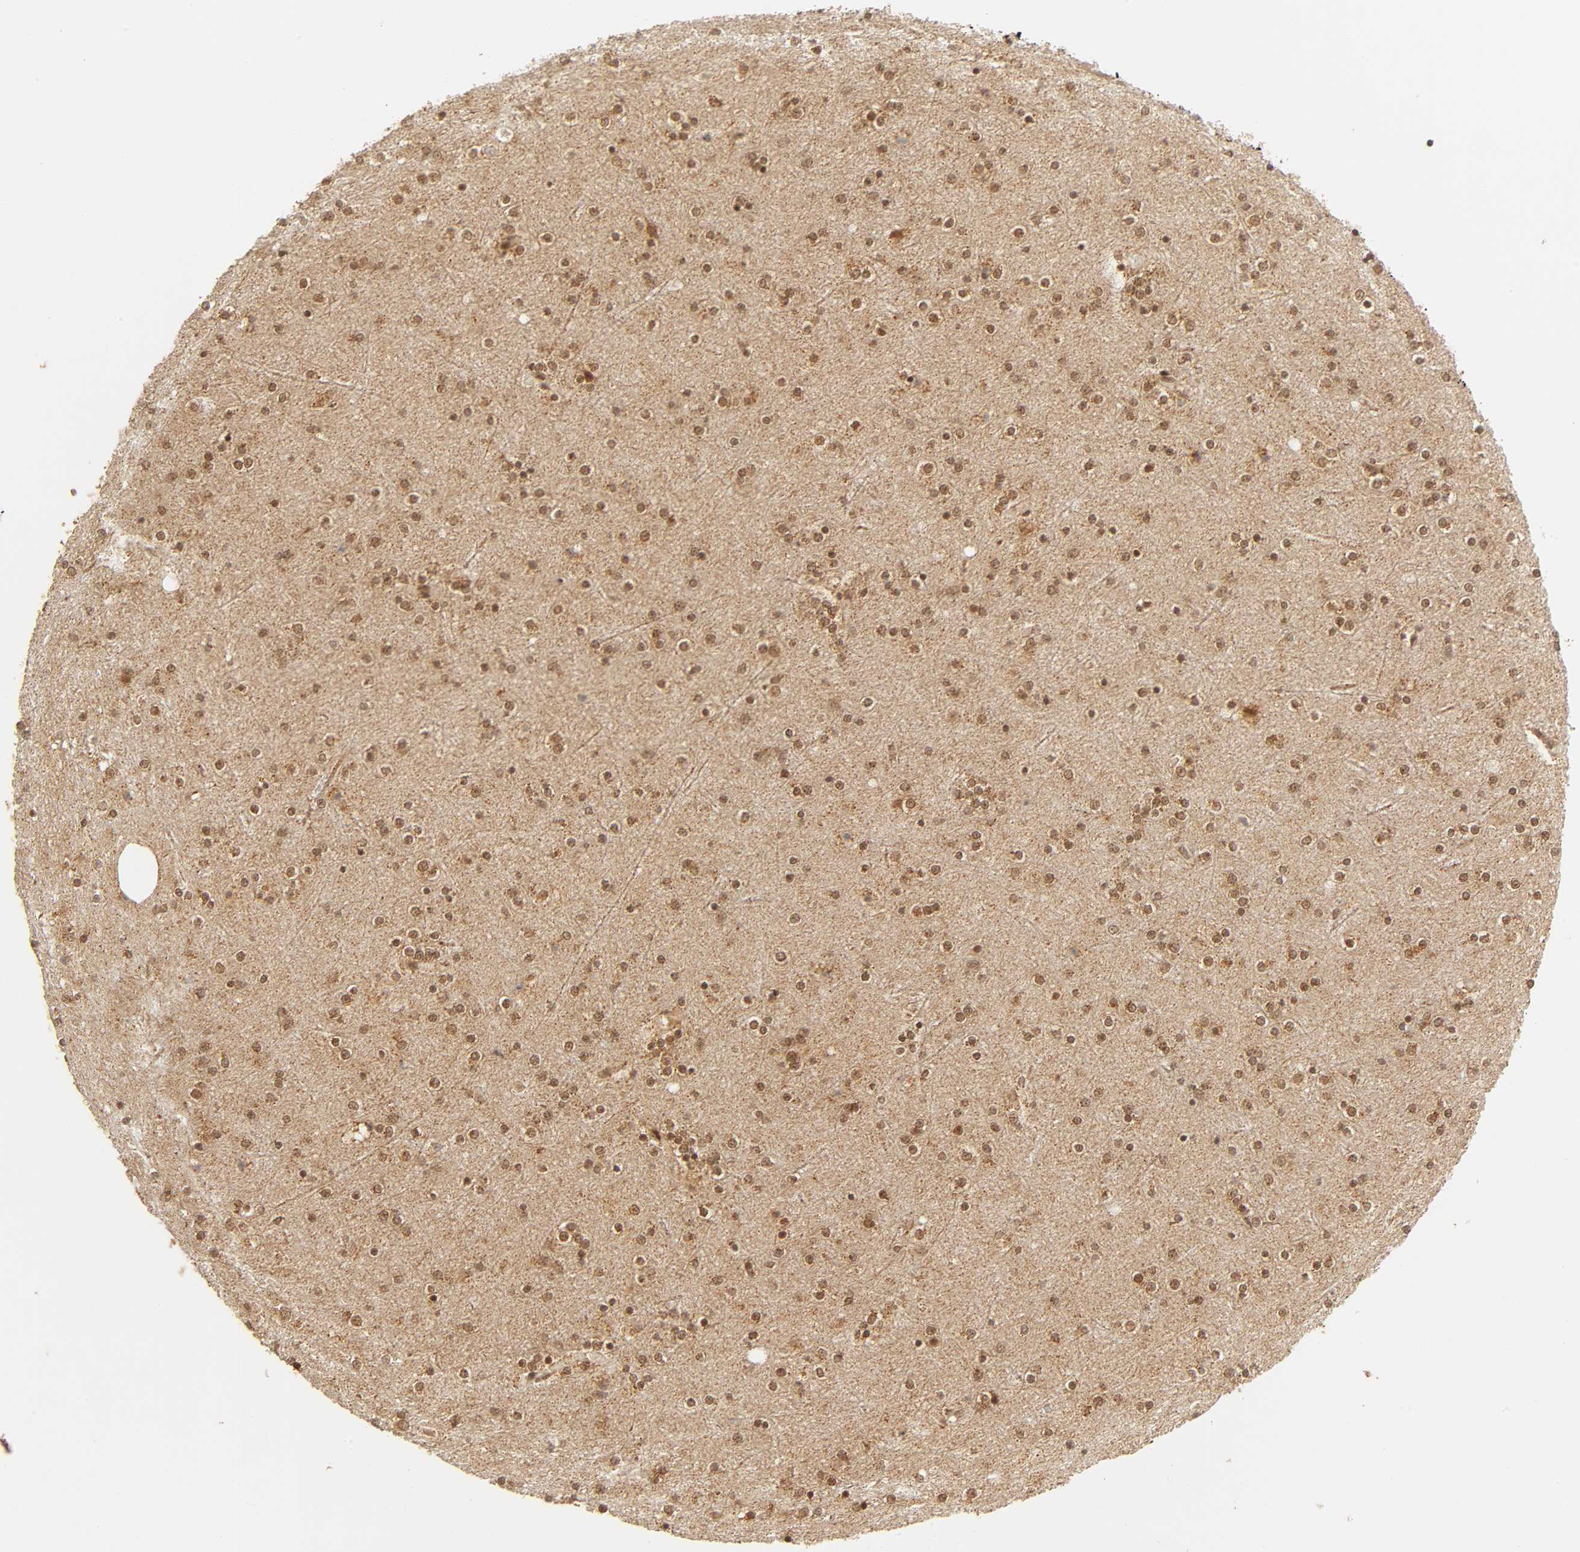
{"staining": {"intensity": "negative", "quantity": "none", "location": "none"}, "tissue": "cerebral cortex", "cell_type": "Endothelial cells", "image_type": "normal", "snomed": [{"axis": "morphology", "description": "Normal tissue, NOS"}, {"axis": "topography", "description": "Cerebral cortex"}], "caption": "IHC of unremarkable human cerebral cortex exhibits no staining in endothelial cells.", "gene": "TAF10", "patient": {"sex": "female", "age": 54}}